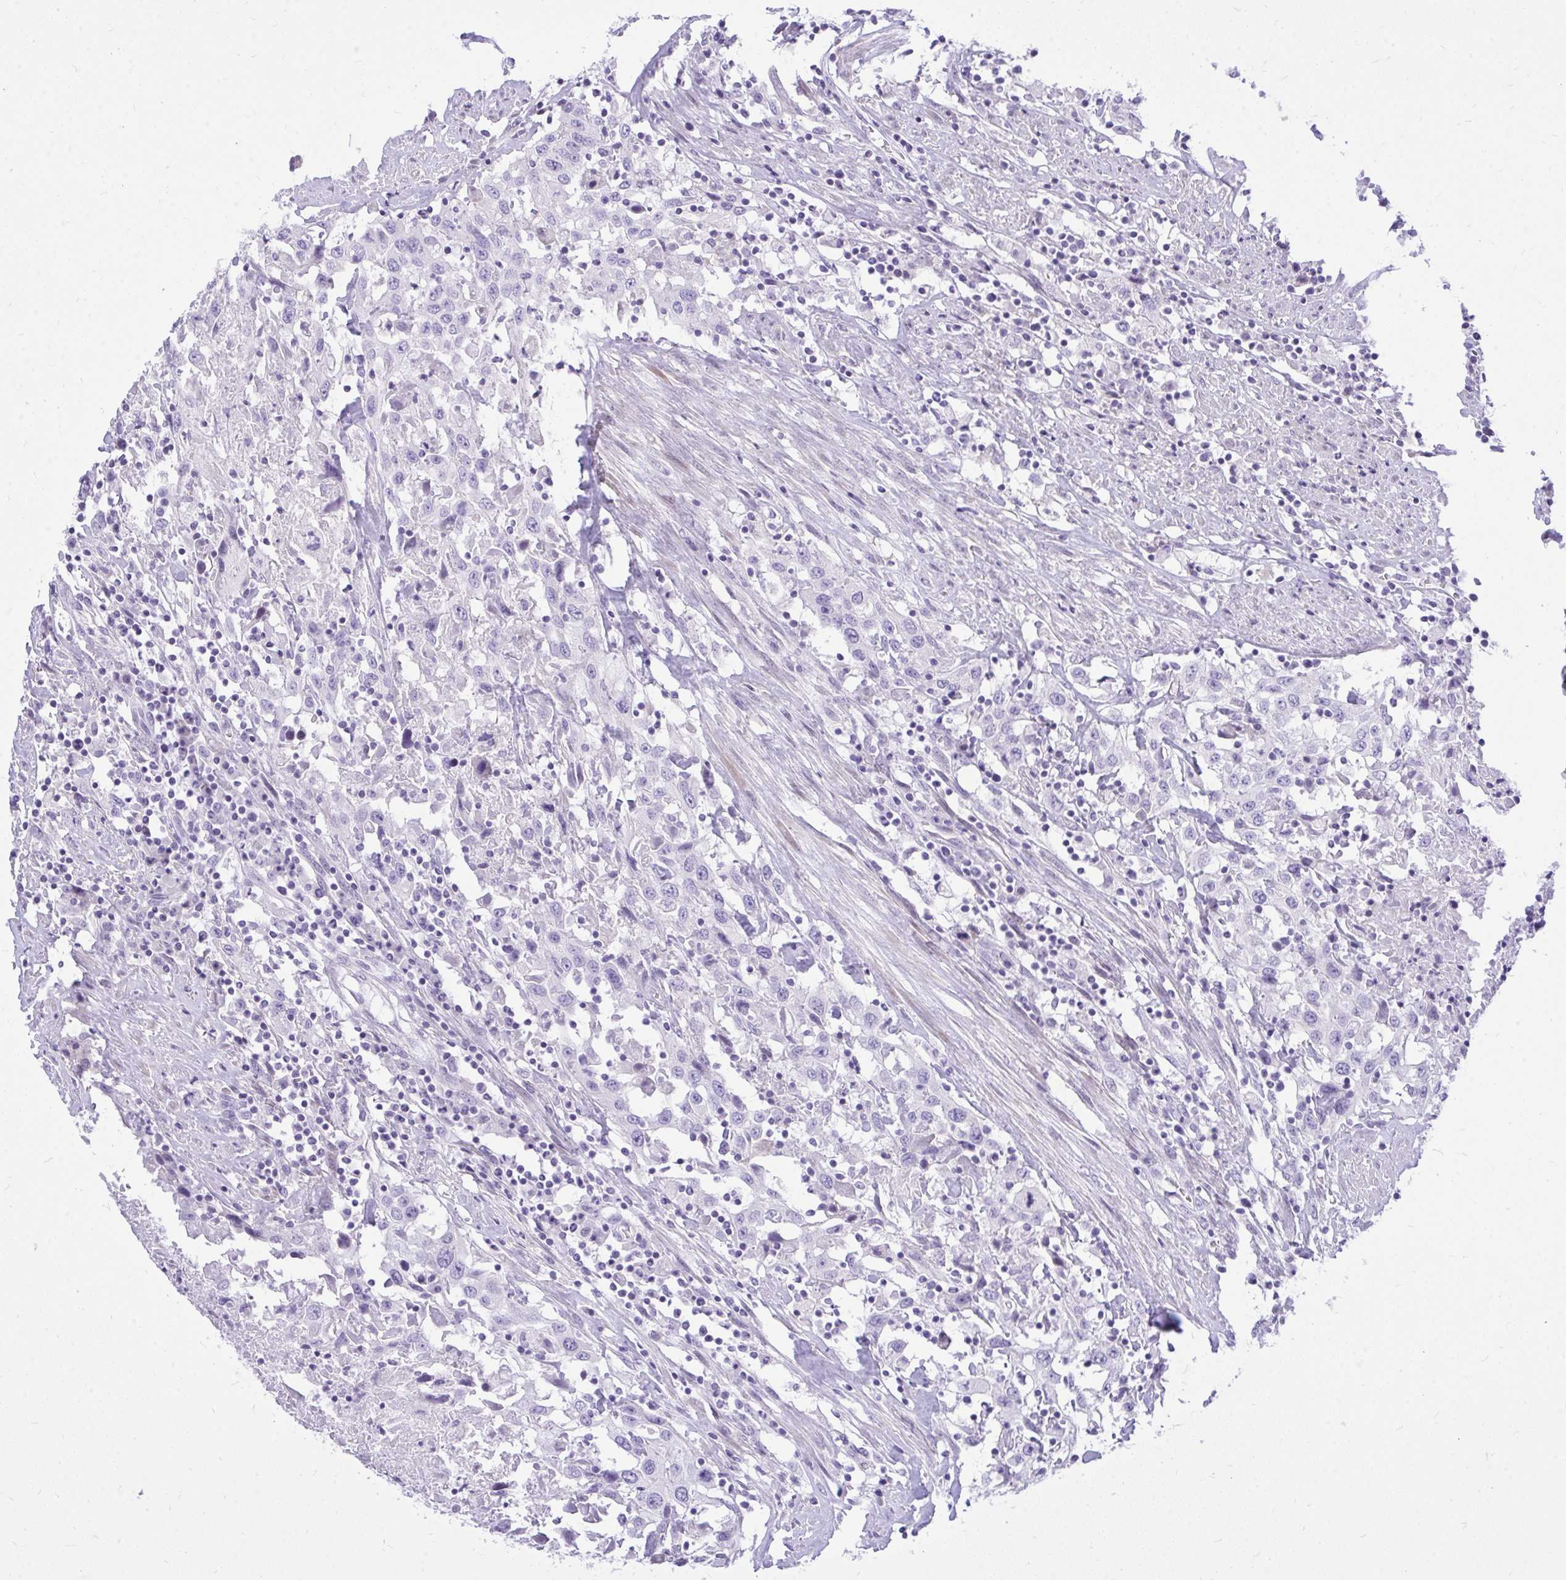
{"staining": {"intensity": "negative", "quantity": "none", "location": "none"}, "tissue": "urothelial cancer", "cell_type": "Tumor cells", "image_type": "cancer", "snomed": [{"axis": "morphology", "description": "Urothelial carcinoma, High grade"}, {"axis": "topography", "description": "Urinary bladder"}], "caption": "High-grade urothelial carcinoma was stained to show a protein in brown. There is no significant expression in tumor cells.", "gene": "GABRA1", "patient": {"sex": "male", "age": 61}}